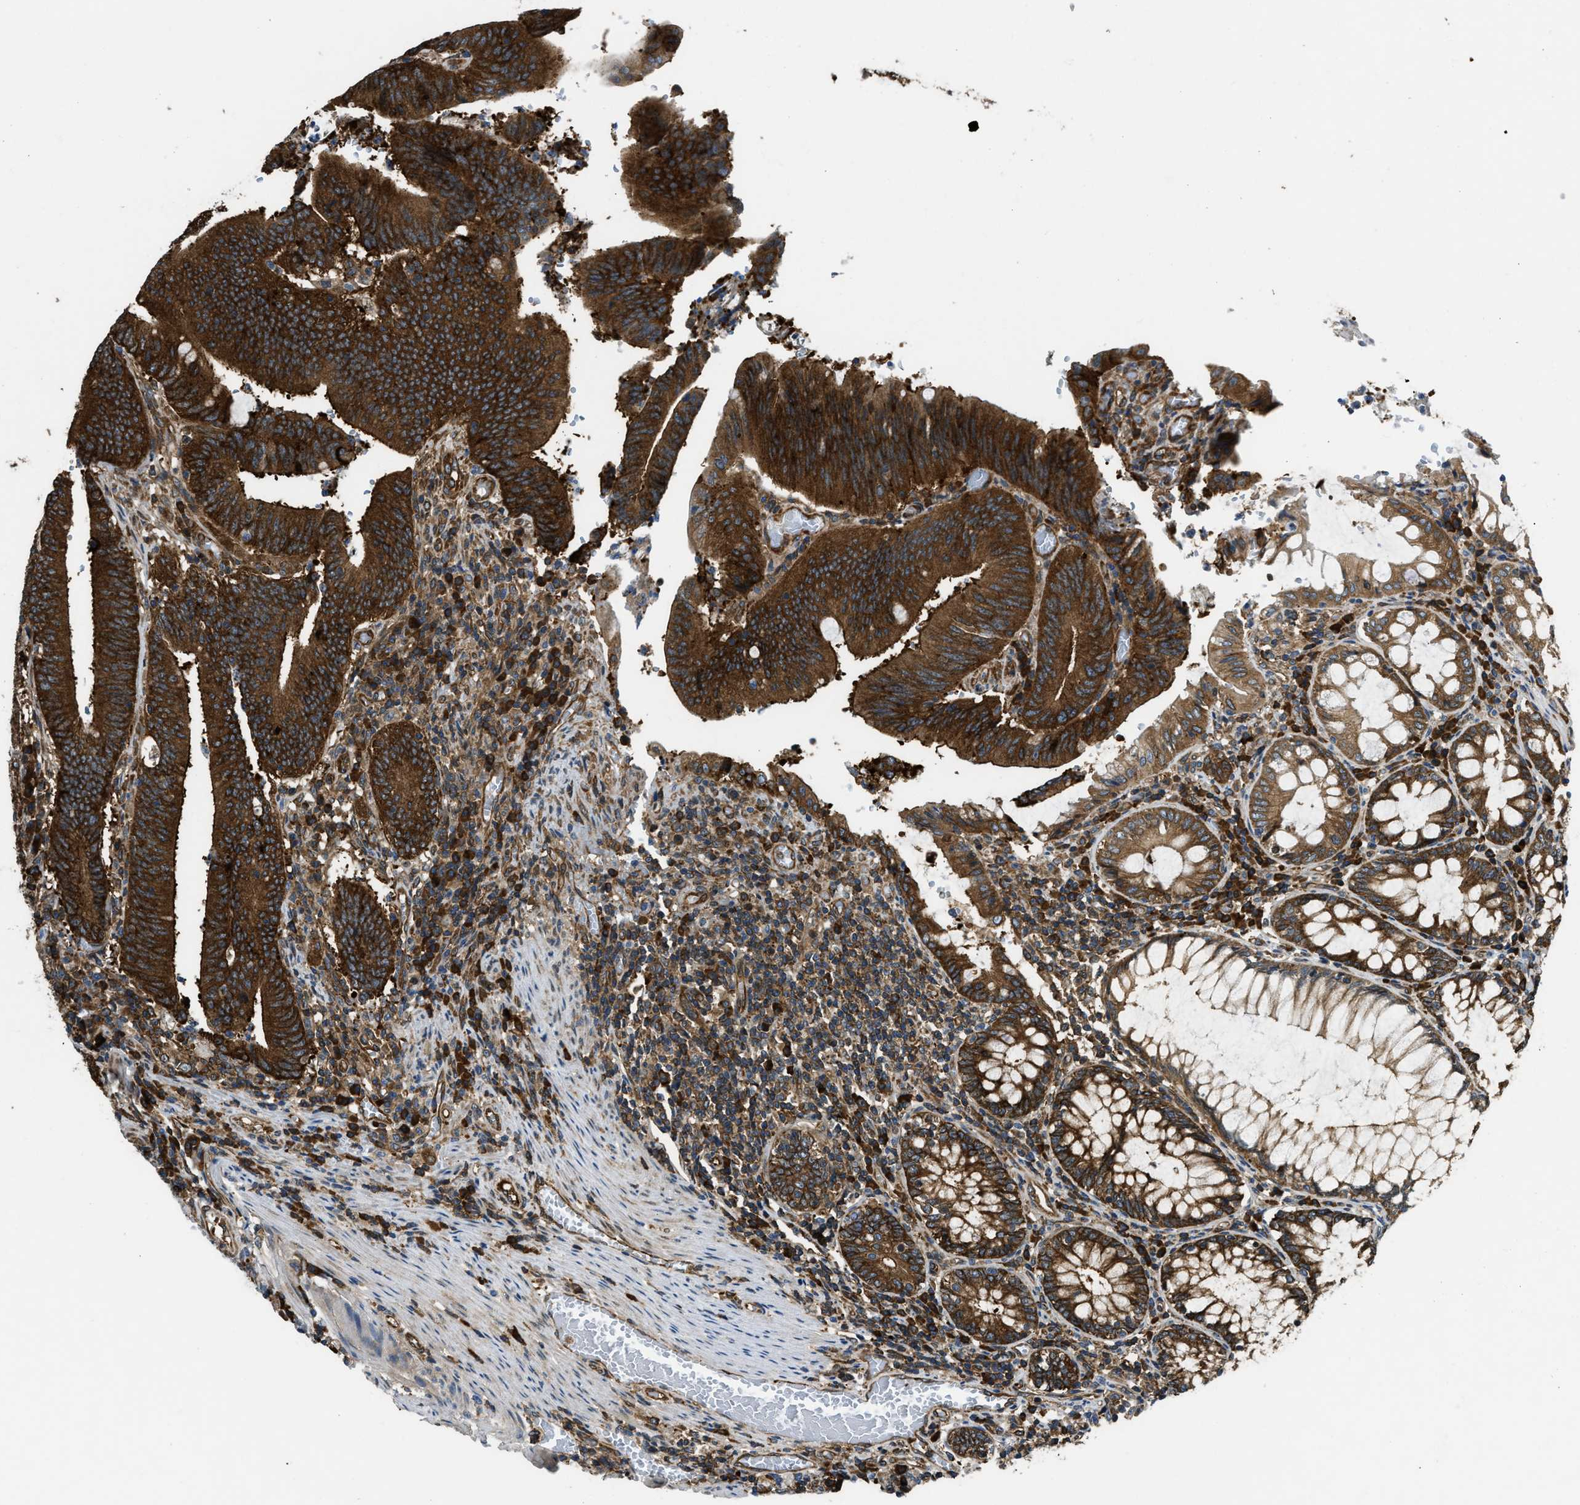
{"staining": {"intensity": "strong", "quantity": ">75%", "location": "cytoplasmic/membranous"}, "tissue": "colorectal cancer", "cell_type": "Tumor cells", "image_type": "cancer", "snomed": [{"axis": "morphology", "description": "Normal tissue, NOS"}, {"axis": "morphology", "description": "Adenocarcinoma, NOS"}, {"axis": "topography", "description": "Rectum"}], "caption": "A brown stain highlights strong cytoplasmic/membranous positivity of a protein in colorectal cancer (adenocarcinoma) tumor cells. The staining was performed using DAB (3,3'-diaminobenzidine), with brown indicating positive protein expression. Nuclei are stained blue with hematoxylin.", "gene": "RASGRF2", "patient": {"sex": "female", "age": 66}}